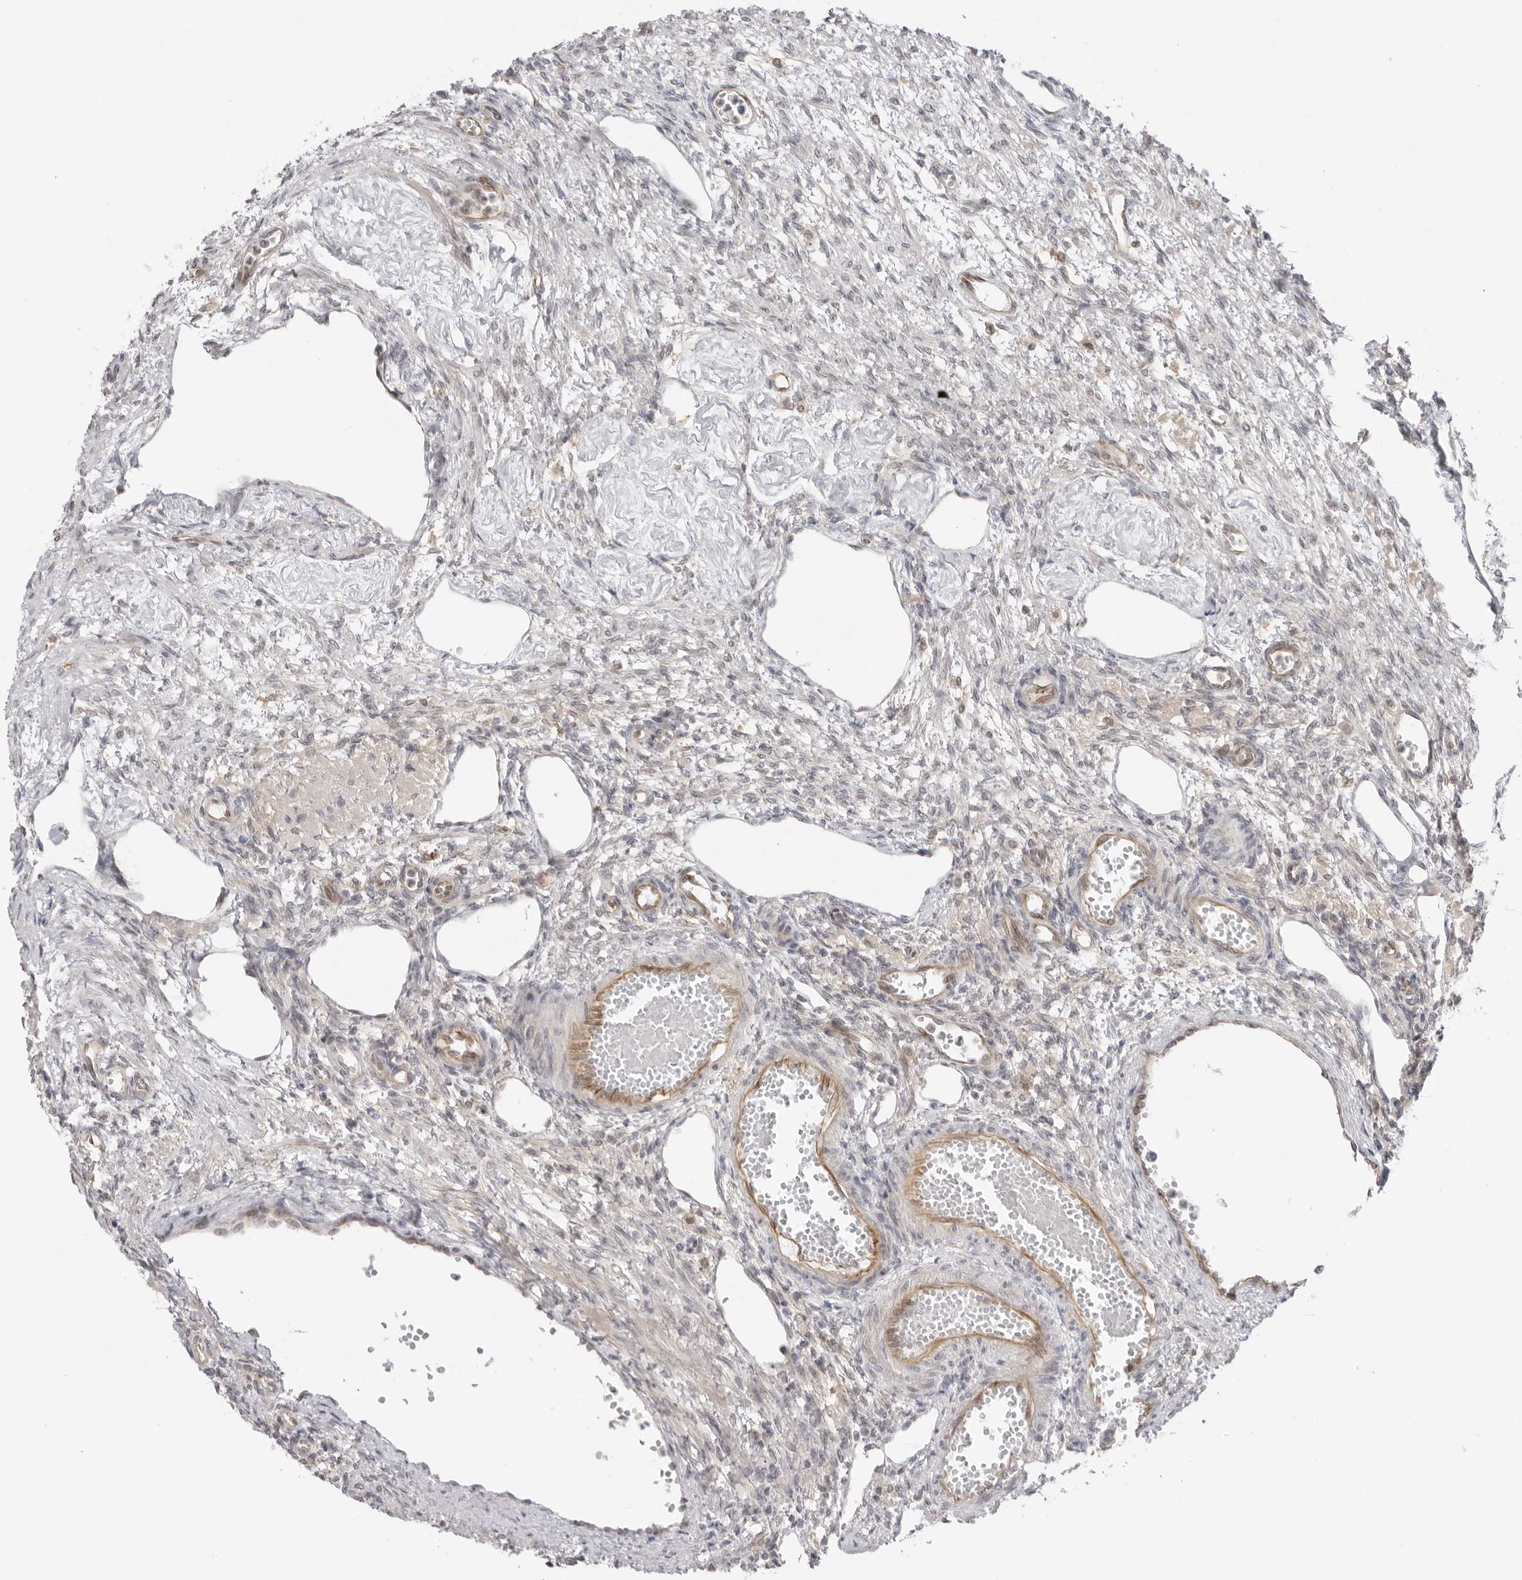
{"staining": {"intensity": "negative", "quantity": "none", "location": "none"}, "tissue": "ovary", "cell_type": "Ovarian stroma cells", "image_type": "normal", "snomed": [{"axis": "morphology", "description": "Normal tissue, NOS"}, {"axis": "topography", "description": "Ovary"}], "caption": "Immunohistochemistry image of benign ovary: human ovary stained with DAB demonstrates no significant protein positivity in ovarian stroma cells.", "gene": "TRAPPC3", "patient": {"sex": "female", "age": 33}}